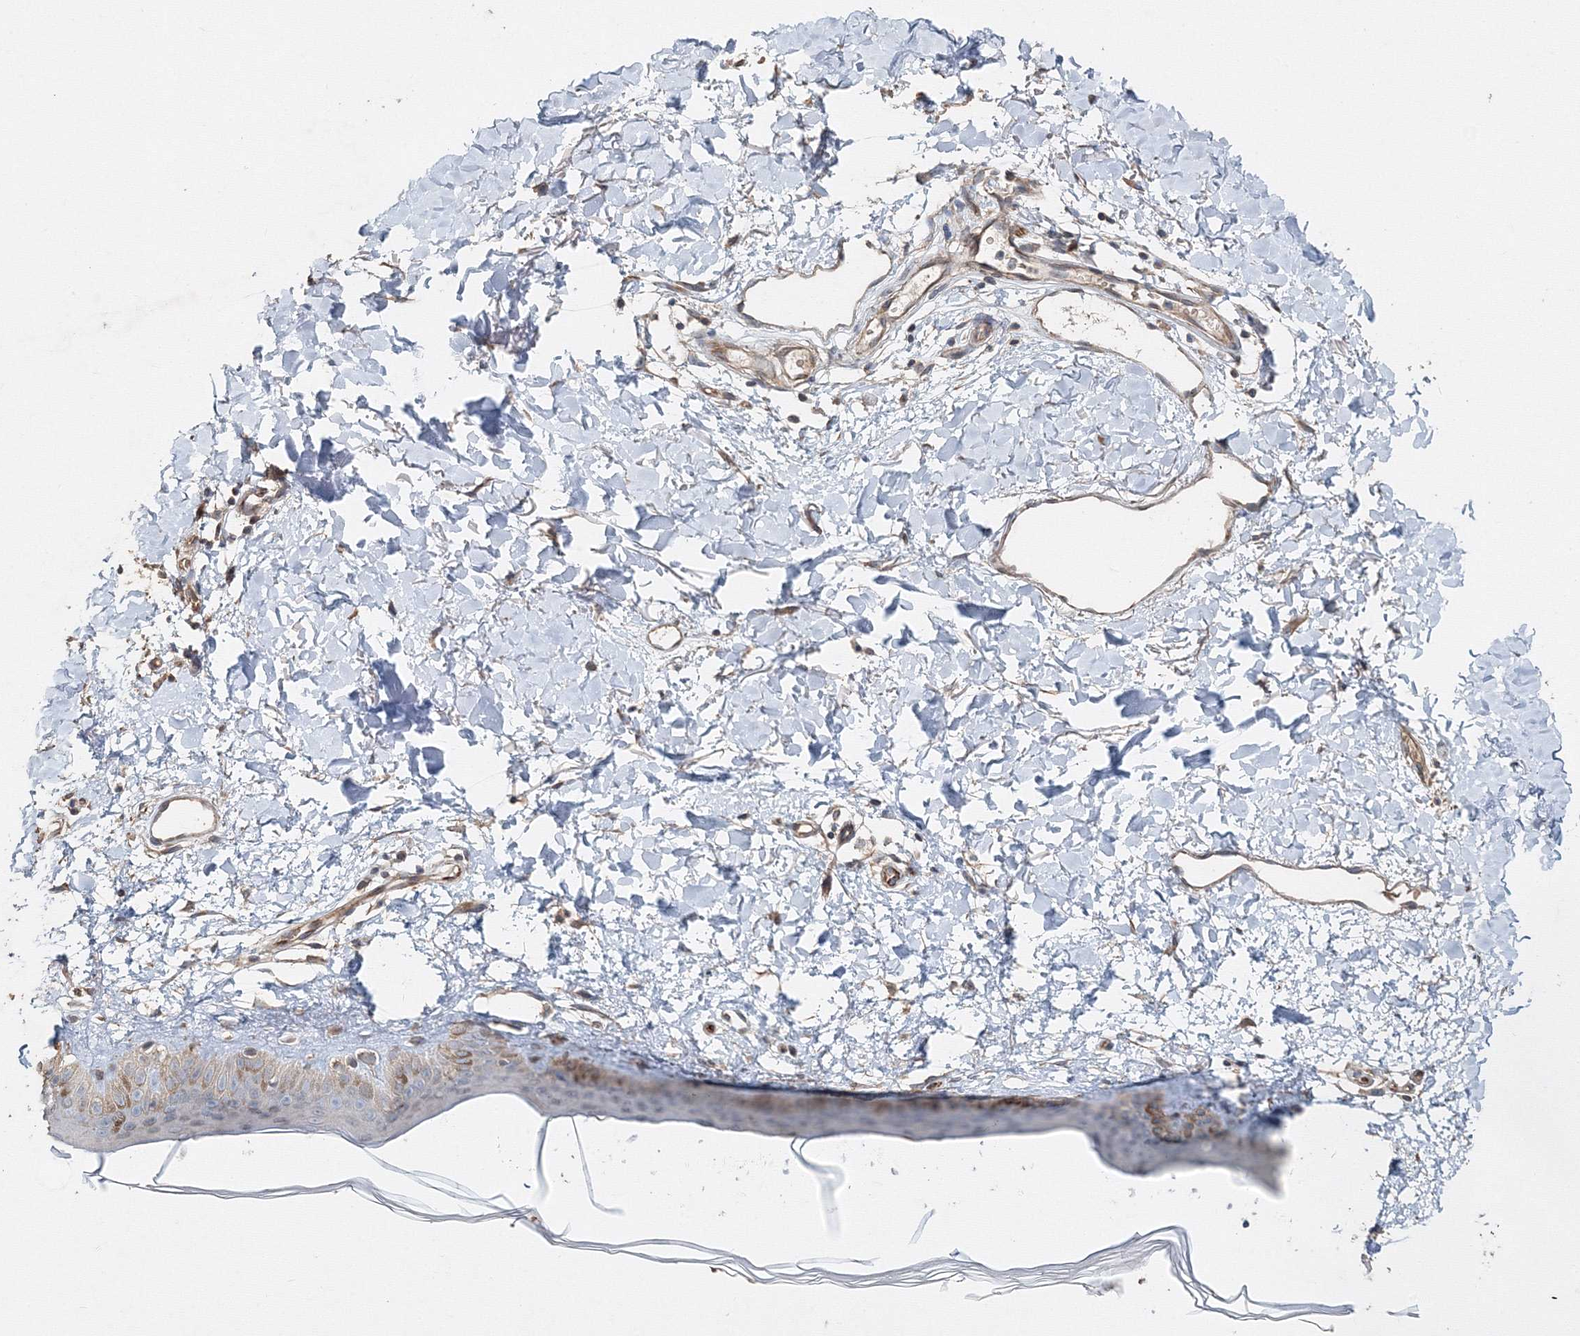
{"staining": {"intensity": "moderate", "quantity": ">75%", "location": "cytoplasmic/membranous"}, "tissue": "skin", "cell_type": "Fibroblasts", "image_type": "normal", "snomed": [{"axis": "morphology", "description": "Normal tissue, NOS"}, {"axis": "topography", "description": "Skin"}], "caption": "This is a histology image of immunohistochemistry (IHC) staining of normal skin, which shows moderate staining in the cytoplasmic/membranous of fibroblasts.", "gene": "NALF2", "patient": {"sex": "female", "age": 58}}